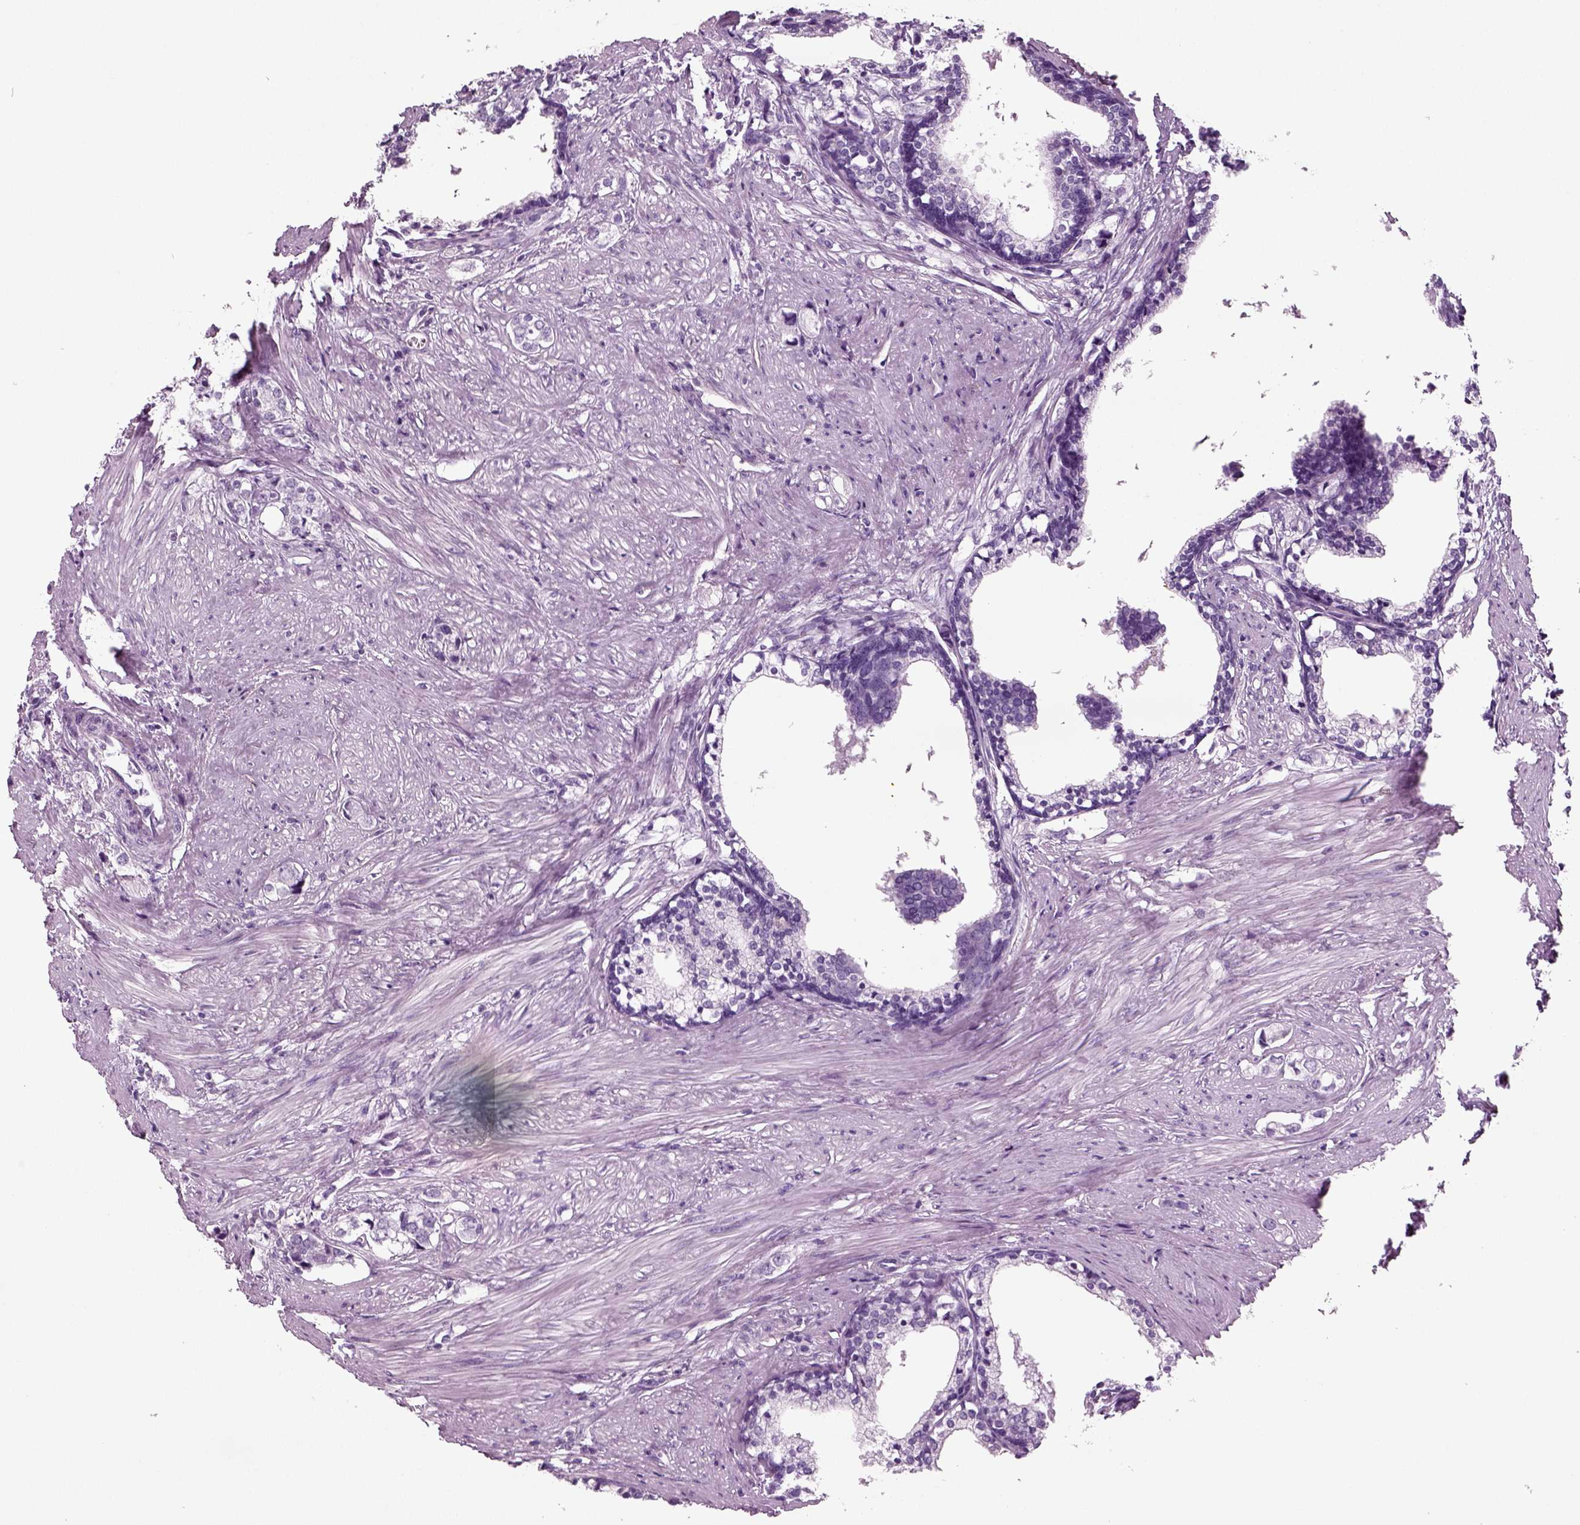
{"staining": {"intensity": "negative", "quantity": "none", "location": "none"}, "tissue": "prostate cancer", "cell_type": "Tumor cells", "image_type": "cancer", "snomed": [{"axis": "morphology", "description": "Adenocarcinoma, NOS"}, {"axis": "topography", "description": "Prostate and seminal vesicle, NOS"}], "caption": "Immunohistochemistry (IHC) of prostate cancer (adenocarcinoma) demonstrates no positivity in tumor cells.", "gene": "CRABP1", "patient": {"sex": "male", "age": 63}}